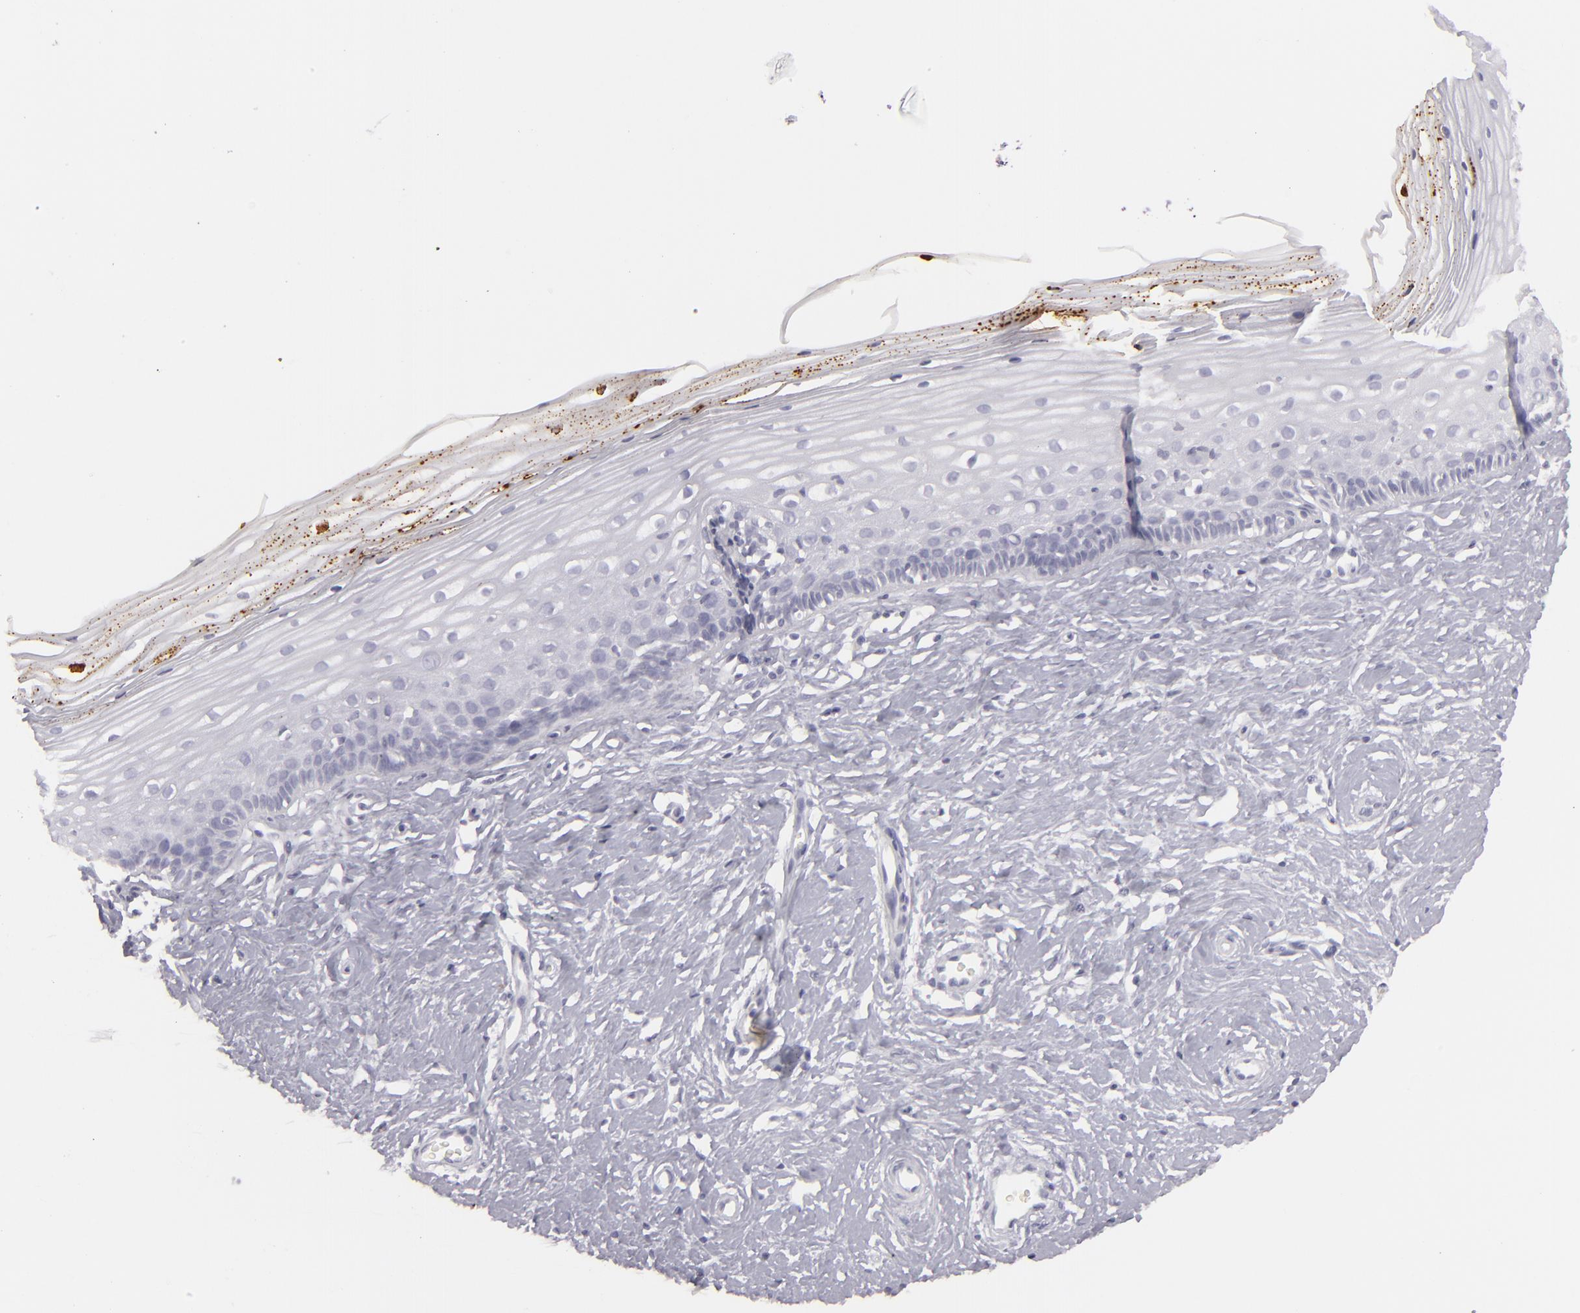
{"staining": {"intensity": "negative", "quantity": "none", "location": "none"}, "tissue": "cervix", "cell_type": "Glandular cells", "image_type": "normal", "snomed": [{"axis": "morphology", "description": "Normal tissue, NOS"}, {"axis": "topography", "description": "Cervix"}], "caption": "This image is of unremarkable cervix stained with IHC to label a protein in brown with the nuclei are counter-stained blue. There is no staining in glandular cells. The staining is performed using DAB brown chromogen with nuclei counter-stained in using hematoxylin.", "gene": "FLG", "patient": {"sex": "female", "age": 40}}